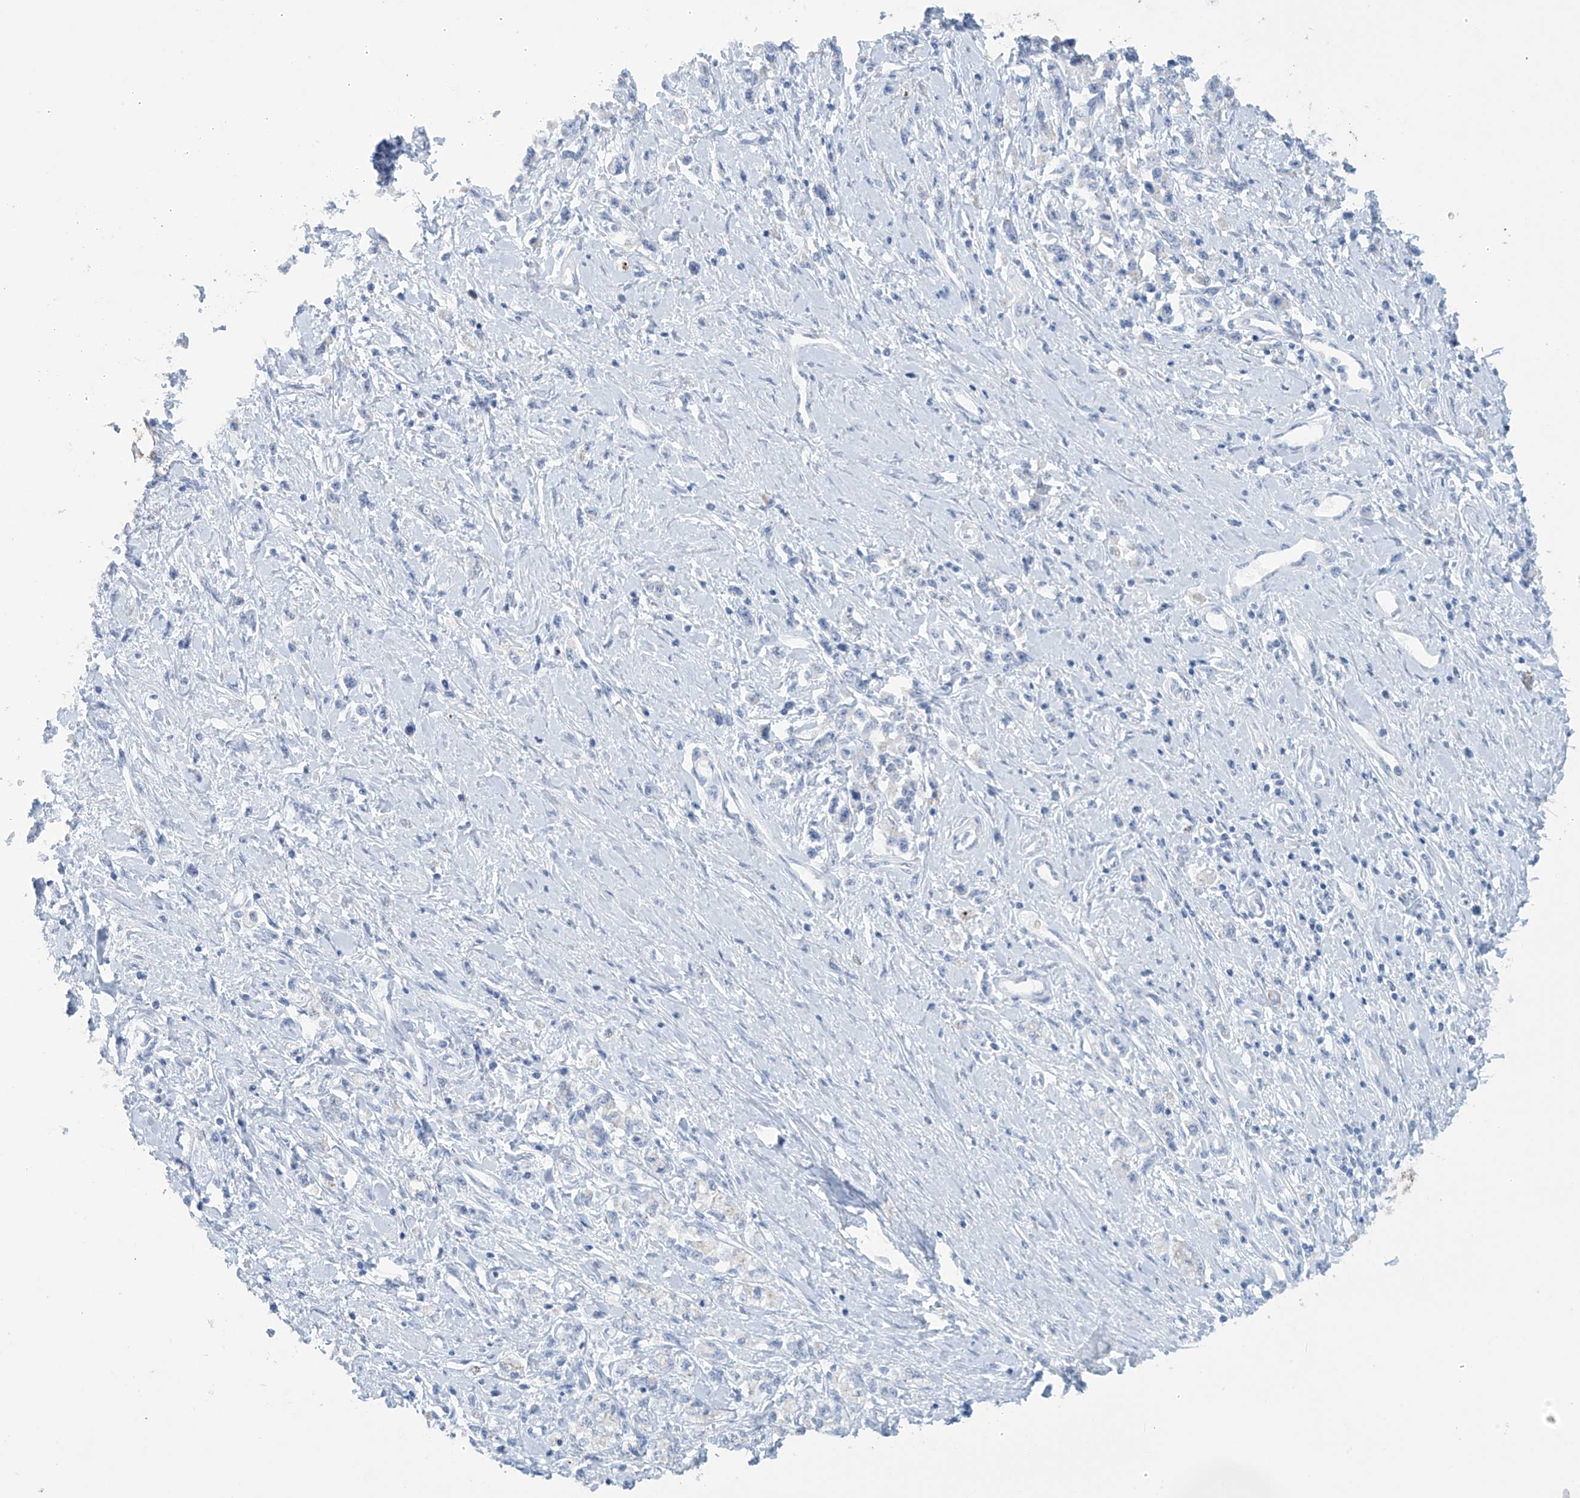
{"staining": {"intensity": "negative", "quantity": "none", "location": "none"}, "tissue": "stomach cancer", "cell_type": "Tumor cells", "image_type": "cancer", "snomed": [{"axis": "morphology", "description": "Adenocarcinoma, NOS"}, {"axis": "topography", "description": "Stomach"}], "caption": "DAB immunohistochemical staining of human stomach cancer demonstrates no significant staining in tumor cells.", "gene": "DSP", "patient": {"sex": "female", "age": 76}}